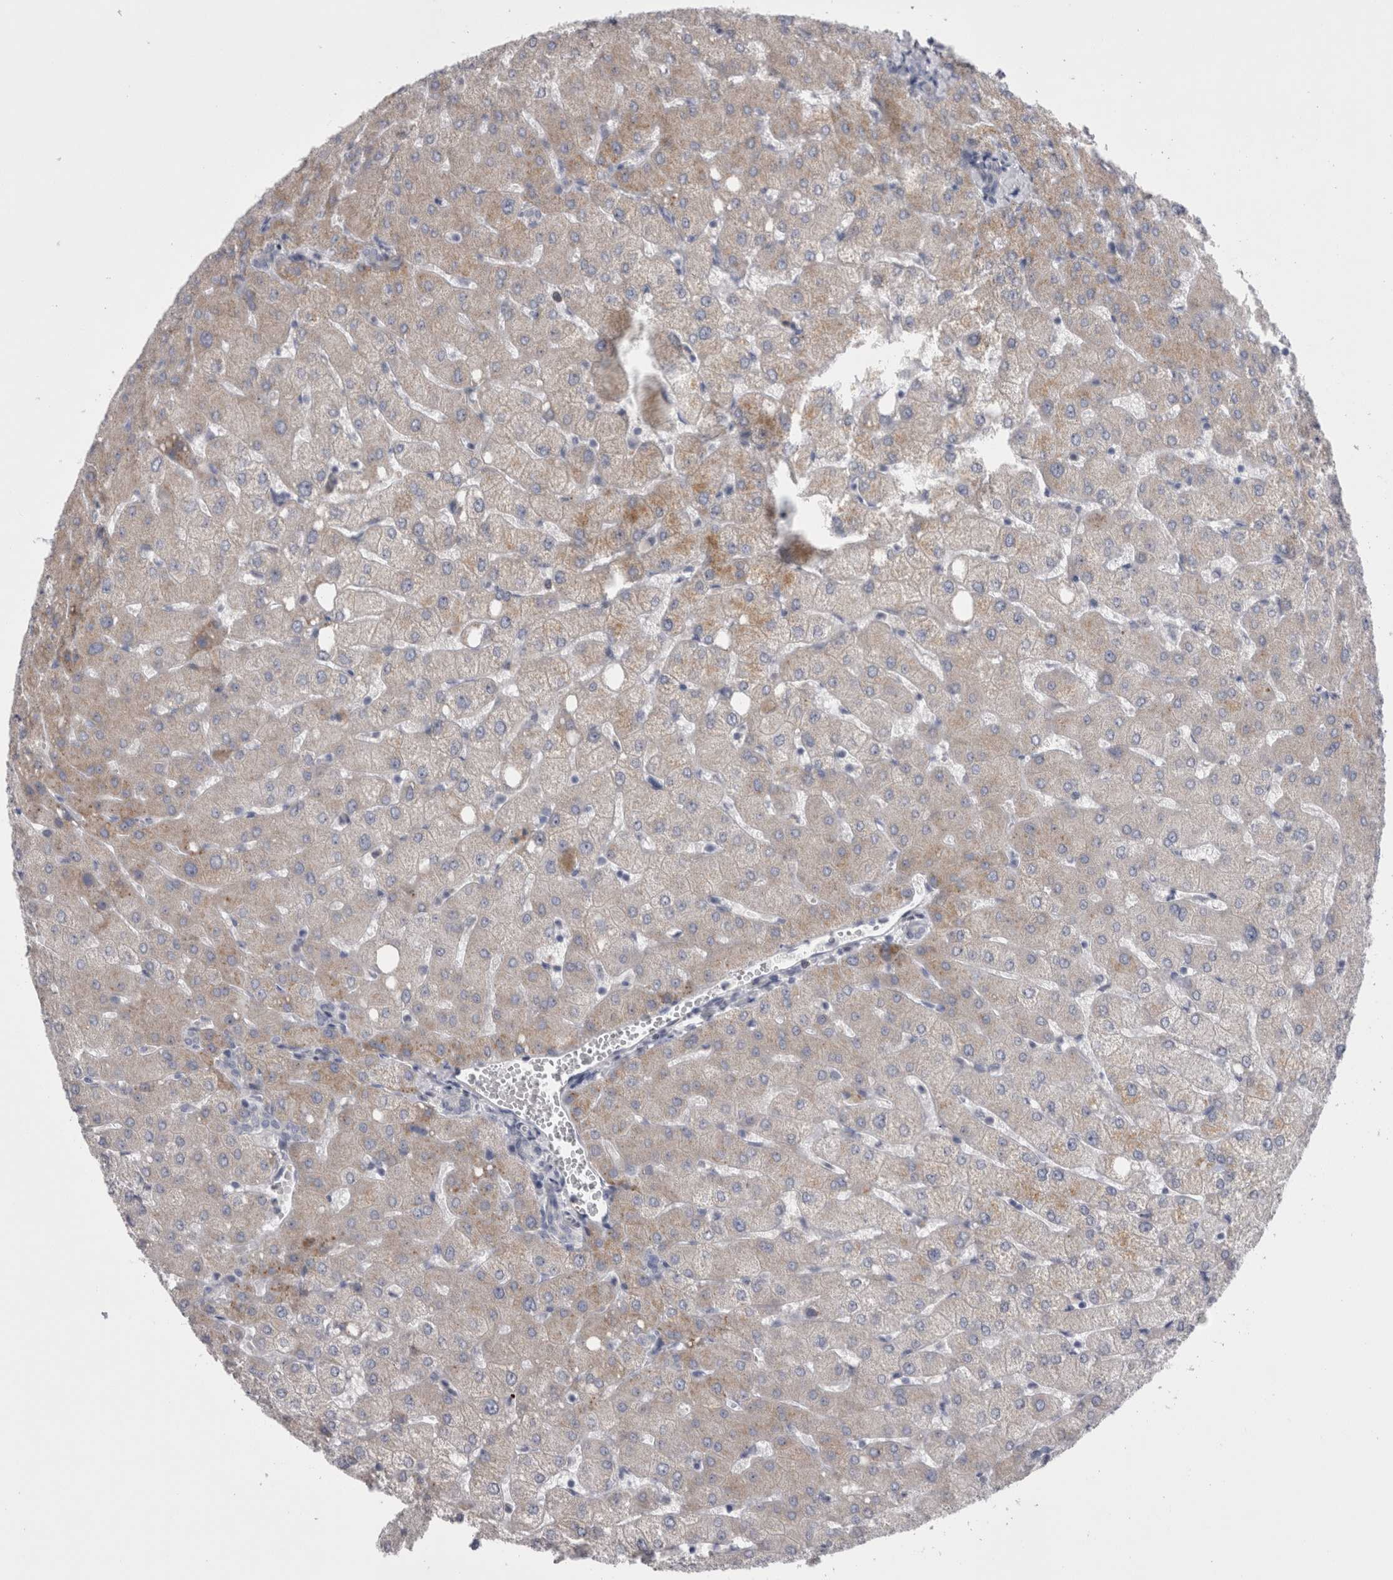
{"staining": {"intensity": "negative", "quantity": "none", "location": "none"}, "tissue": "liver", "cell_type": "Cholangiocytes", "image_type": "normal", "snomed": [{"axis": "morphology", "description": "Normal tissue, NOS"}, {"axis": "topography", "description": "Liver"}], "caption": "This is a micrograph of immunohistochemistry staining of benign liver, which shows no positivity in cholangiocytes. (Stains: DAB (3,3'-diaminobenzidine) immunohistochemistry with hematoxylin counter stain, Microscopy: brightfield microscopy at high magnification).", "gene": "PWP2", "patient": {"sex": "female", "age": 54}}